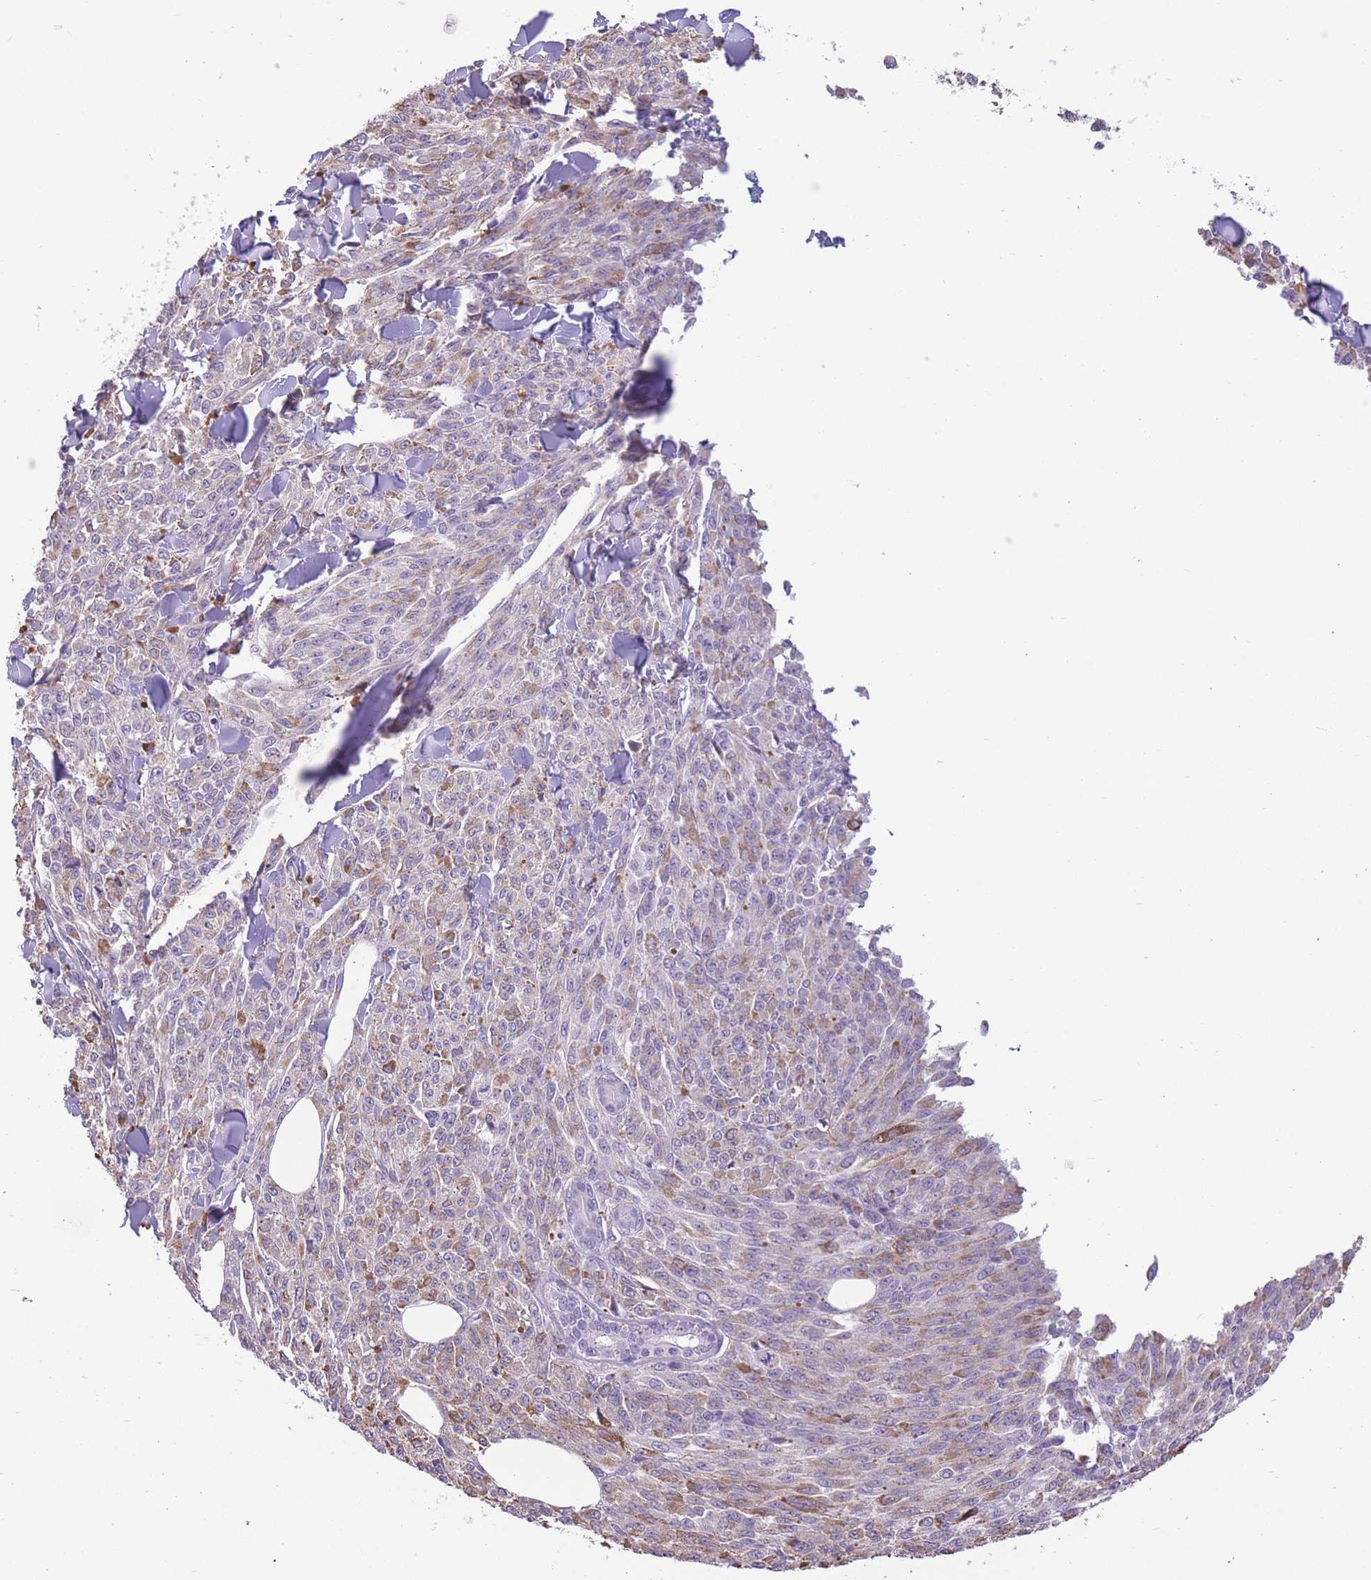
{"staining": {"intensity": "negative", "quantity": "none", "location": "none"}, "tissue": "melanoma", "cell_type": "Tumor cells", "image_type": "cancer", "snomed": [{"axis": "morphology", "description": "Malignant melanoma, NOS"}, {"axis": "topography", "description": "Skin"}], "caption": "Human melanoma stained for a protein using immunohistochemistry reveals no staining in tumor cells.", "gene": "WDR70", "patient": {"sex": "female", "age": 52}}